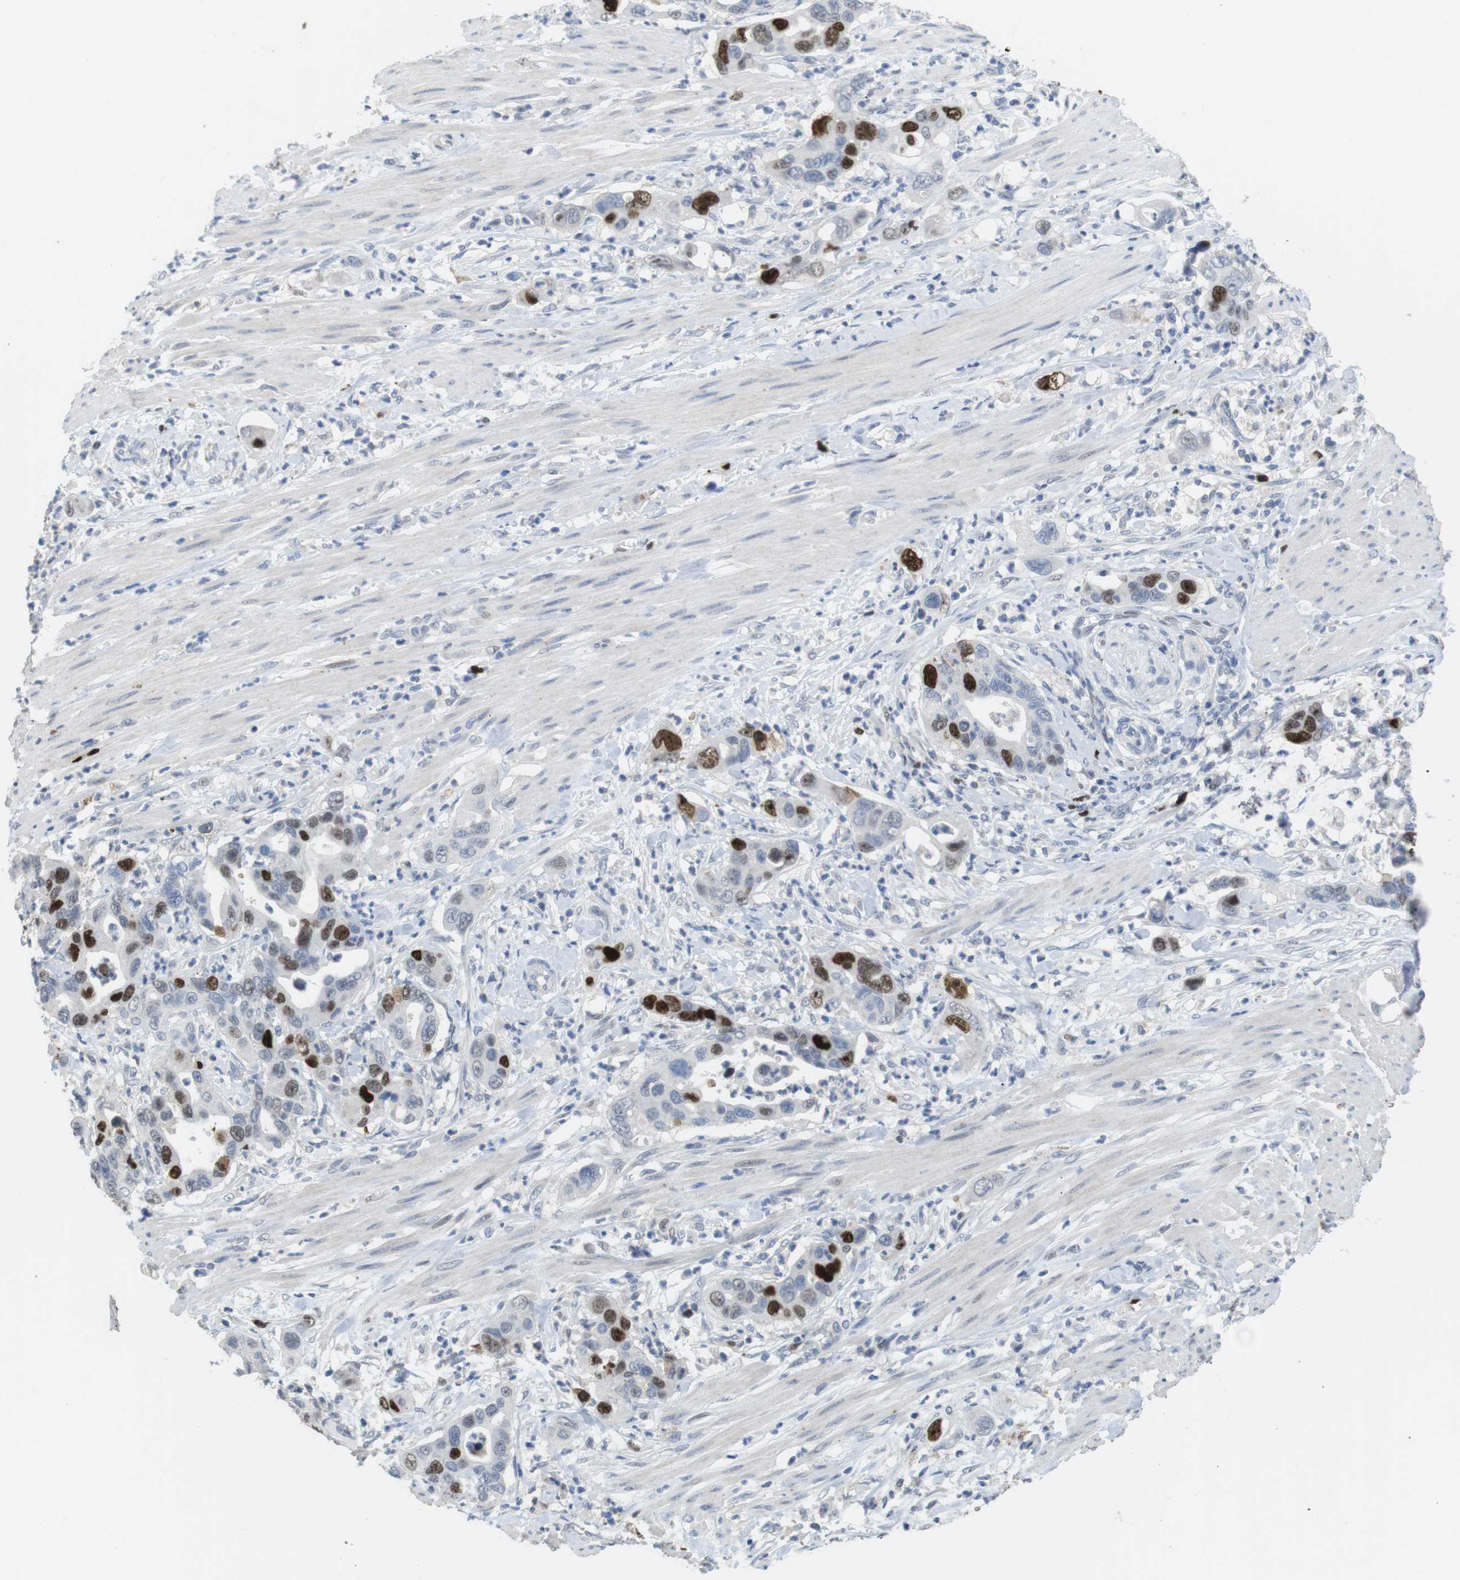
{"staining": {"intensity": "strong", "quantity": "25%-75%", "location": "nuclear"}, "tissue": "pancreatic cancer", "cell_type": "Tumor cells", "image_type": "cancer", "snomed": [{"axis": "morphology", "description": "Adenocarcinoma, NOS"}, {"axis": "topography", "description": "Pancreas"}], "caption": "Pancreatic adenocarcinoma stained for a protein (brown) displays strong nuclear positive staining in approximately 25%-75% of tumor cells.", "gene": "KPNA2", "patient": {"sex": "female", "age": 71}}